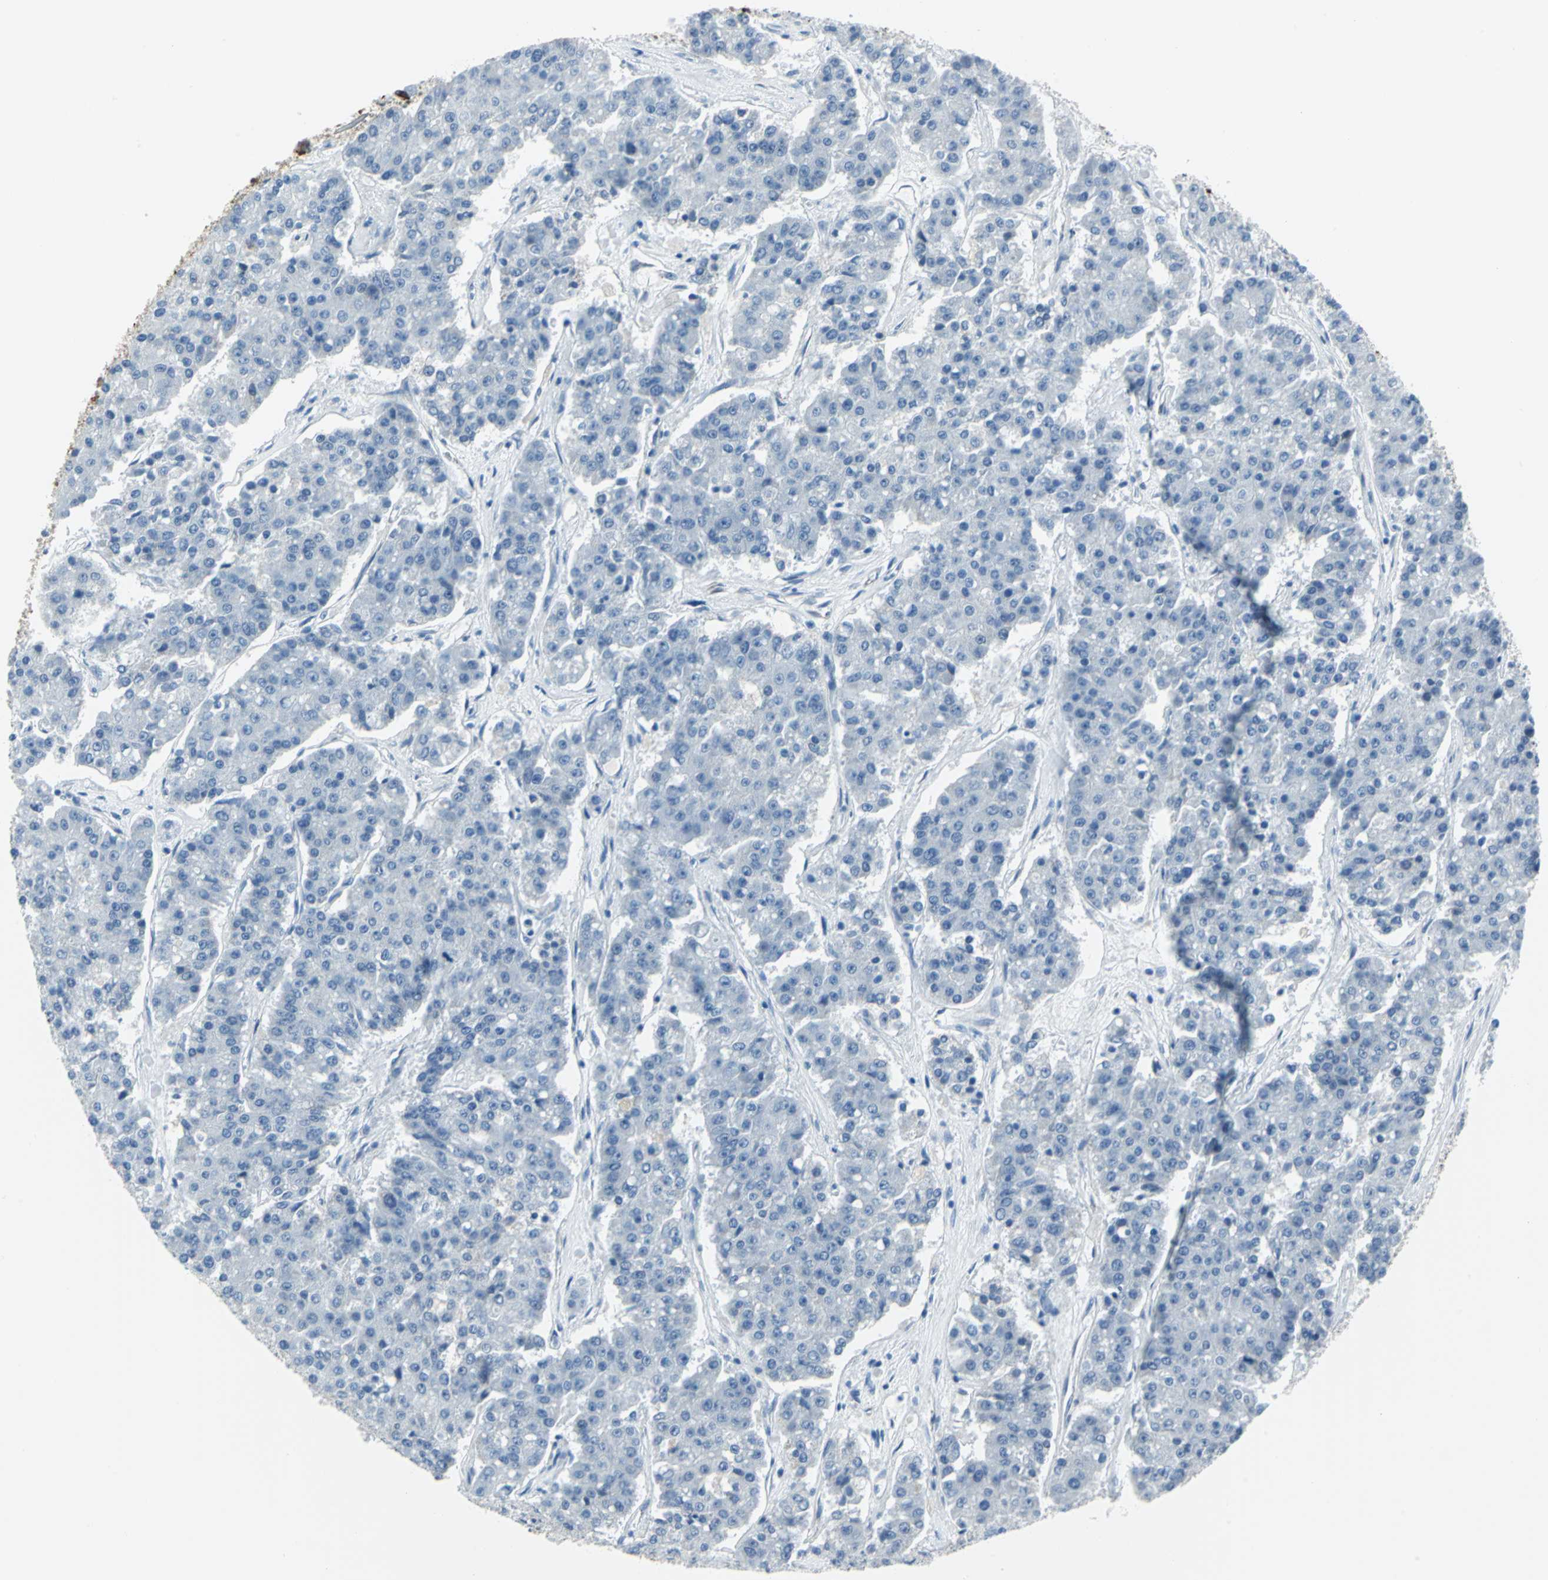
{"staining": {"intensity": "negative", "quantity": "none", "location": "none"}, "tissue": "pancreatic cancer", "cell_type": "Tumor cells", "image_type": "cancer", "snomed": [{"axis": "morphology", "description": "Adenocarcinoma, NOS"}, {"axis": "topography", "description": "Pancreas"}], "caption": "Tumor cells show no significant positivity in pancreatic cancer (adenocarcinoma).", "gene": "CYB5A", "patient": {"sex": "male", "age": 50}}